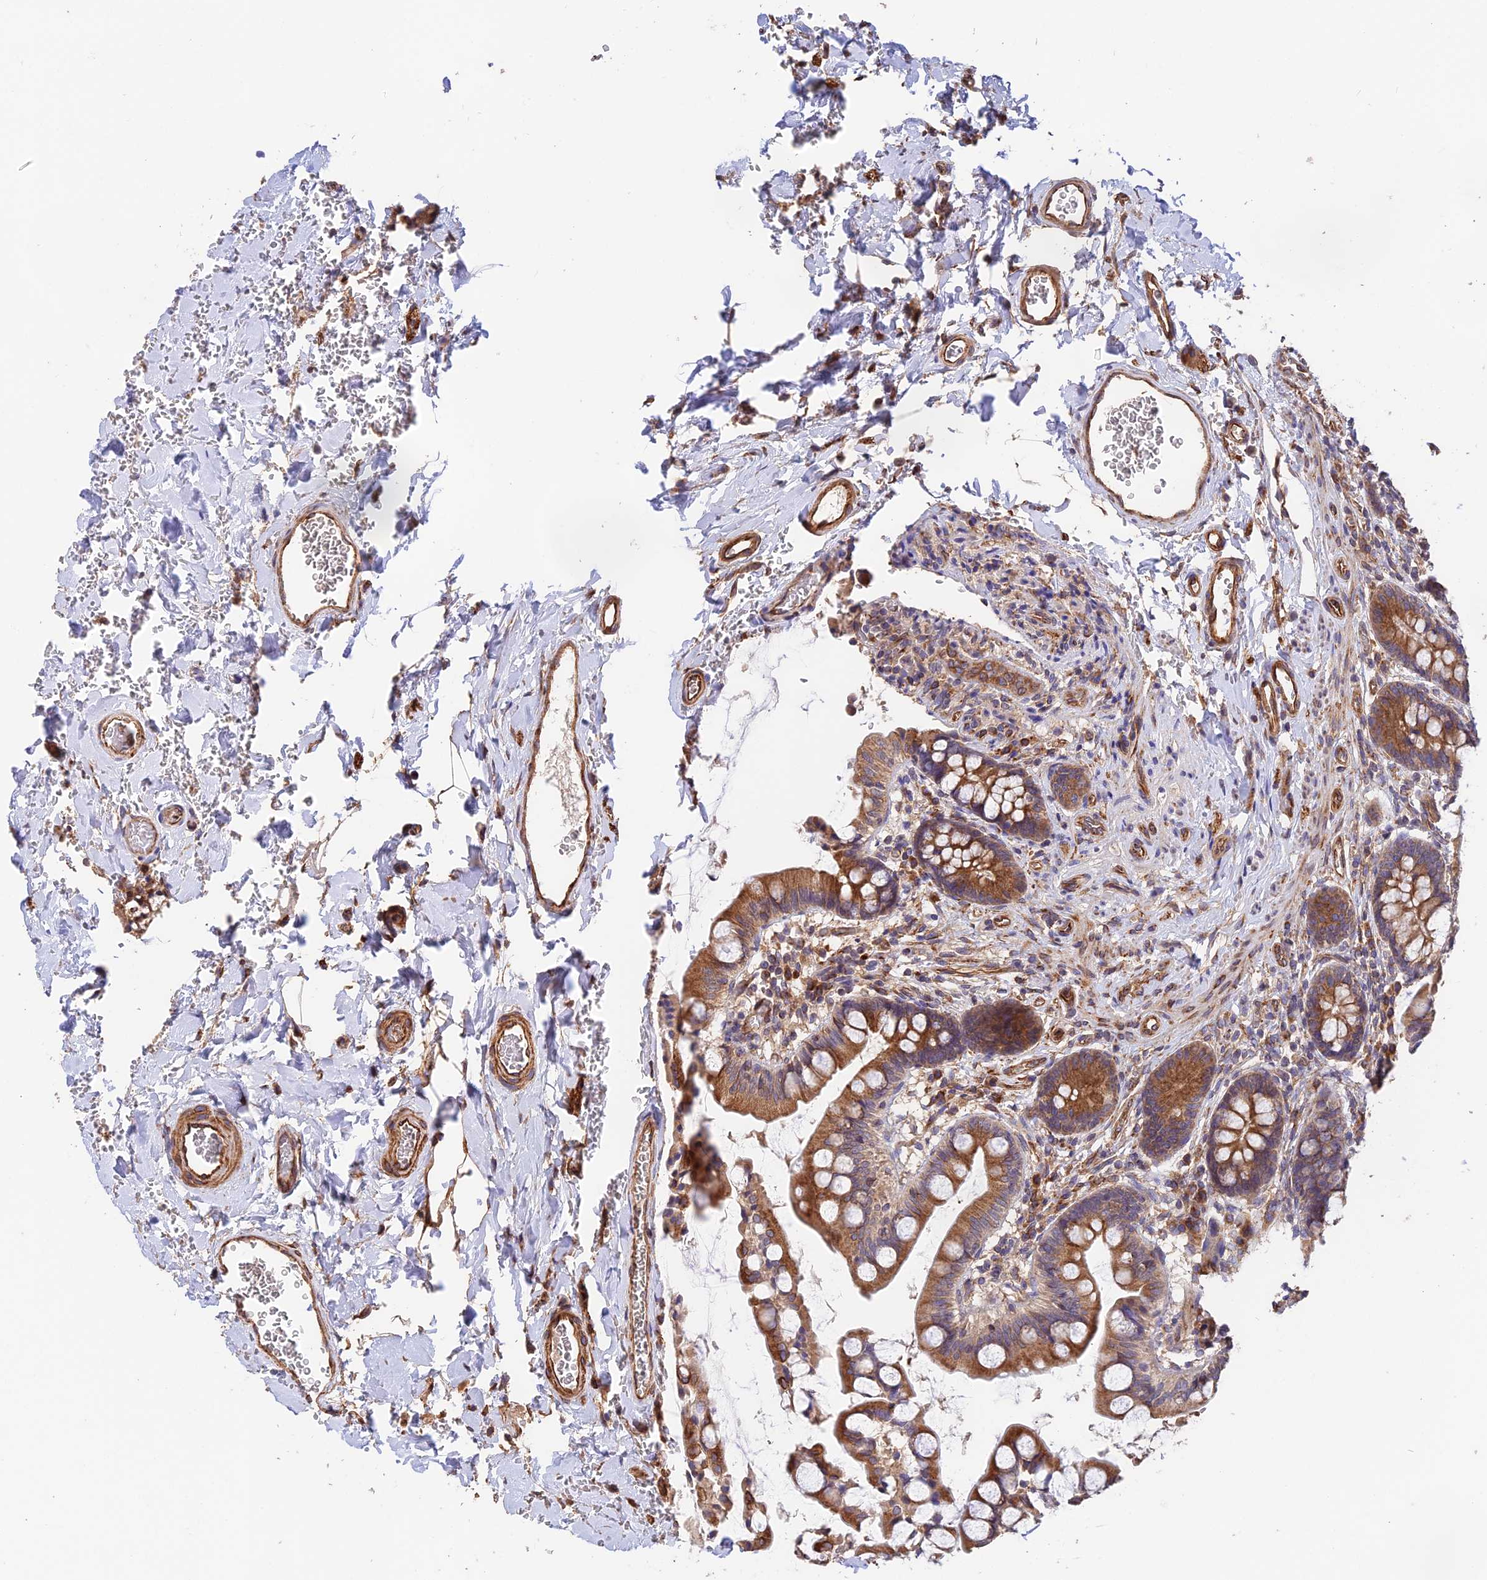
{"staining": {"intensity": "strong", "quantity": ">75%", "location": "cytoplasmic/membranous"}, "tissue": "small intestine", "cell_type": "Glandular cells", "image_type": "normal", "snomed": [{"axis": "morphology", "description": "Normal tissue, NOS"}, {"axis": "topography", "description": "Small intestine"}], "caption": "Human small intestine stained for a protein (brown) displays strong cytoplasmic/membranous positive expression in approximately >75% of glandular cells.", "gene": "EMC3", "patient": {"sex": "male", "age": 52}}